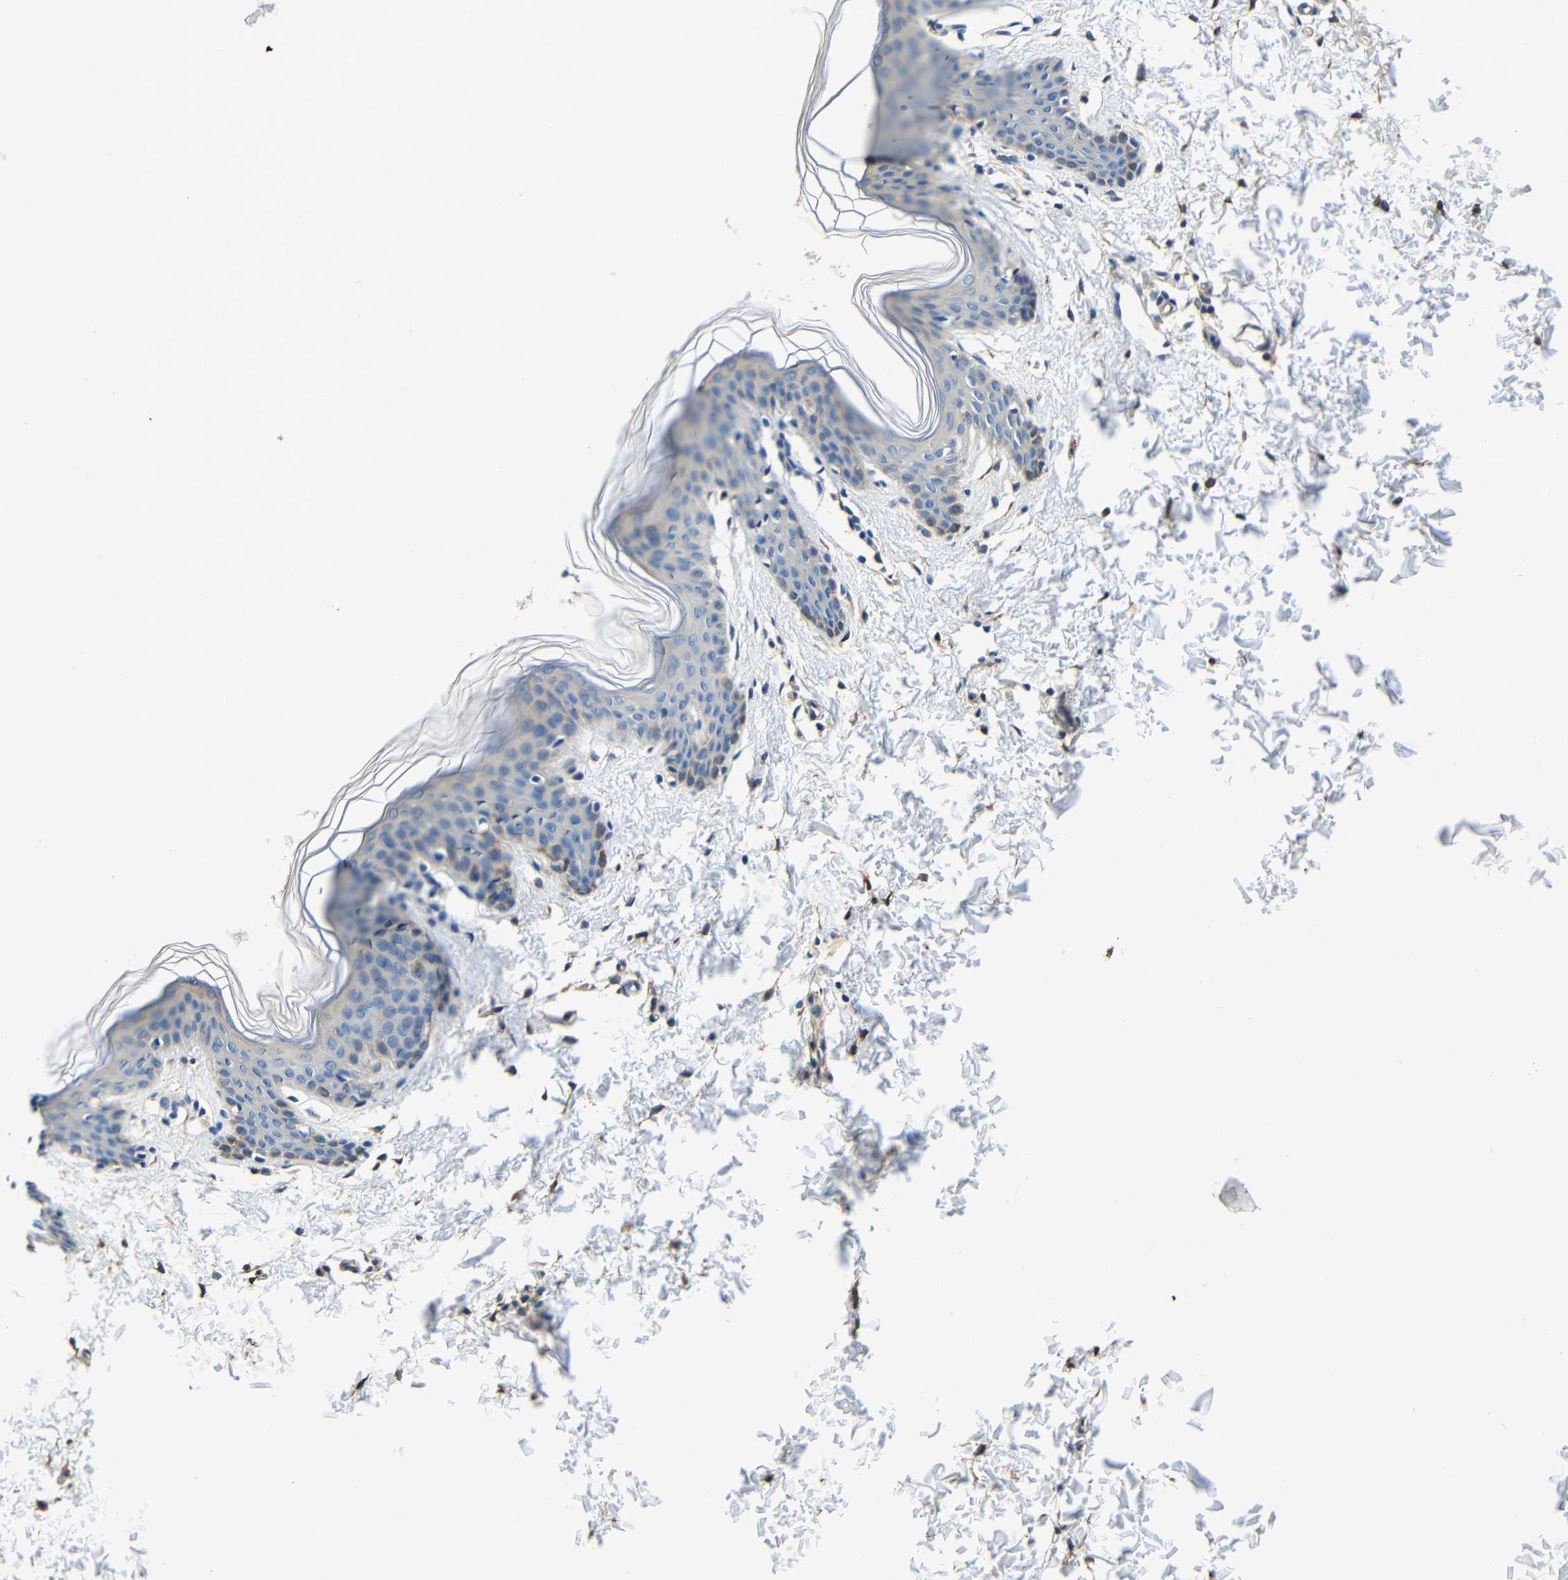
{"staining": {"intensity": "negative", "quantity": "none", "location": "none"}, "tissue": "skin", "cell_type": "Fibroblasts", "image_type": "normal", "snomed": [{"axis": "morphology", "description": "Normal tissue, NOS"}, {"axis": "topography", "description": "Skin"}], "caption": "The histopathology image displays no significant expression in fibroblasts of skin. The staining was performed using DAB (3,3'-diaminobenzidine) to visualize the protein expression in brown, while the nuclei were stained in blue with hematoxylin (Magnification: 20x).", "gene": "FMO5", "patient": {"sex": "female", "age": 17}}